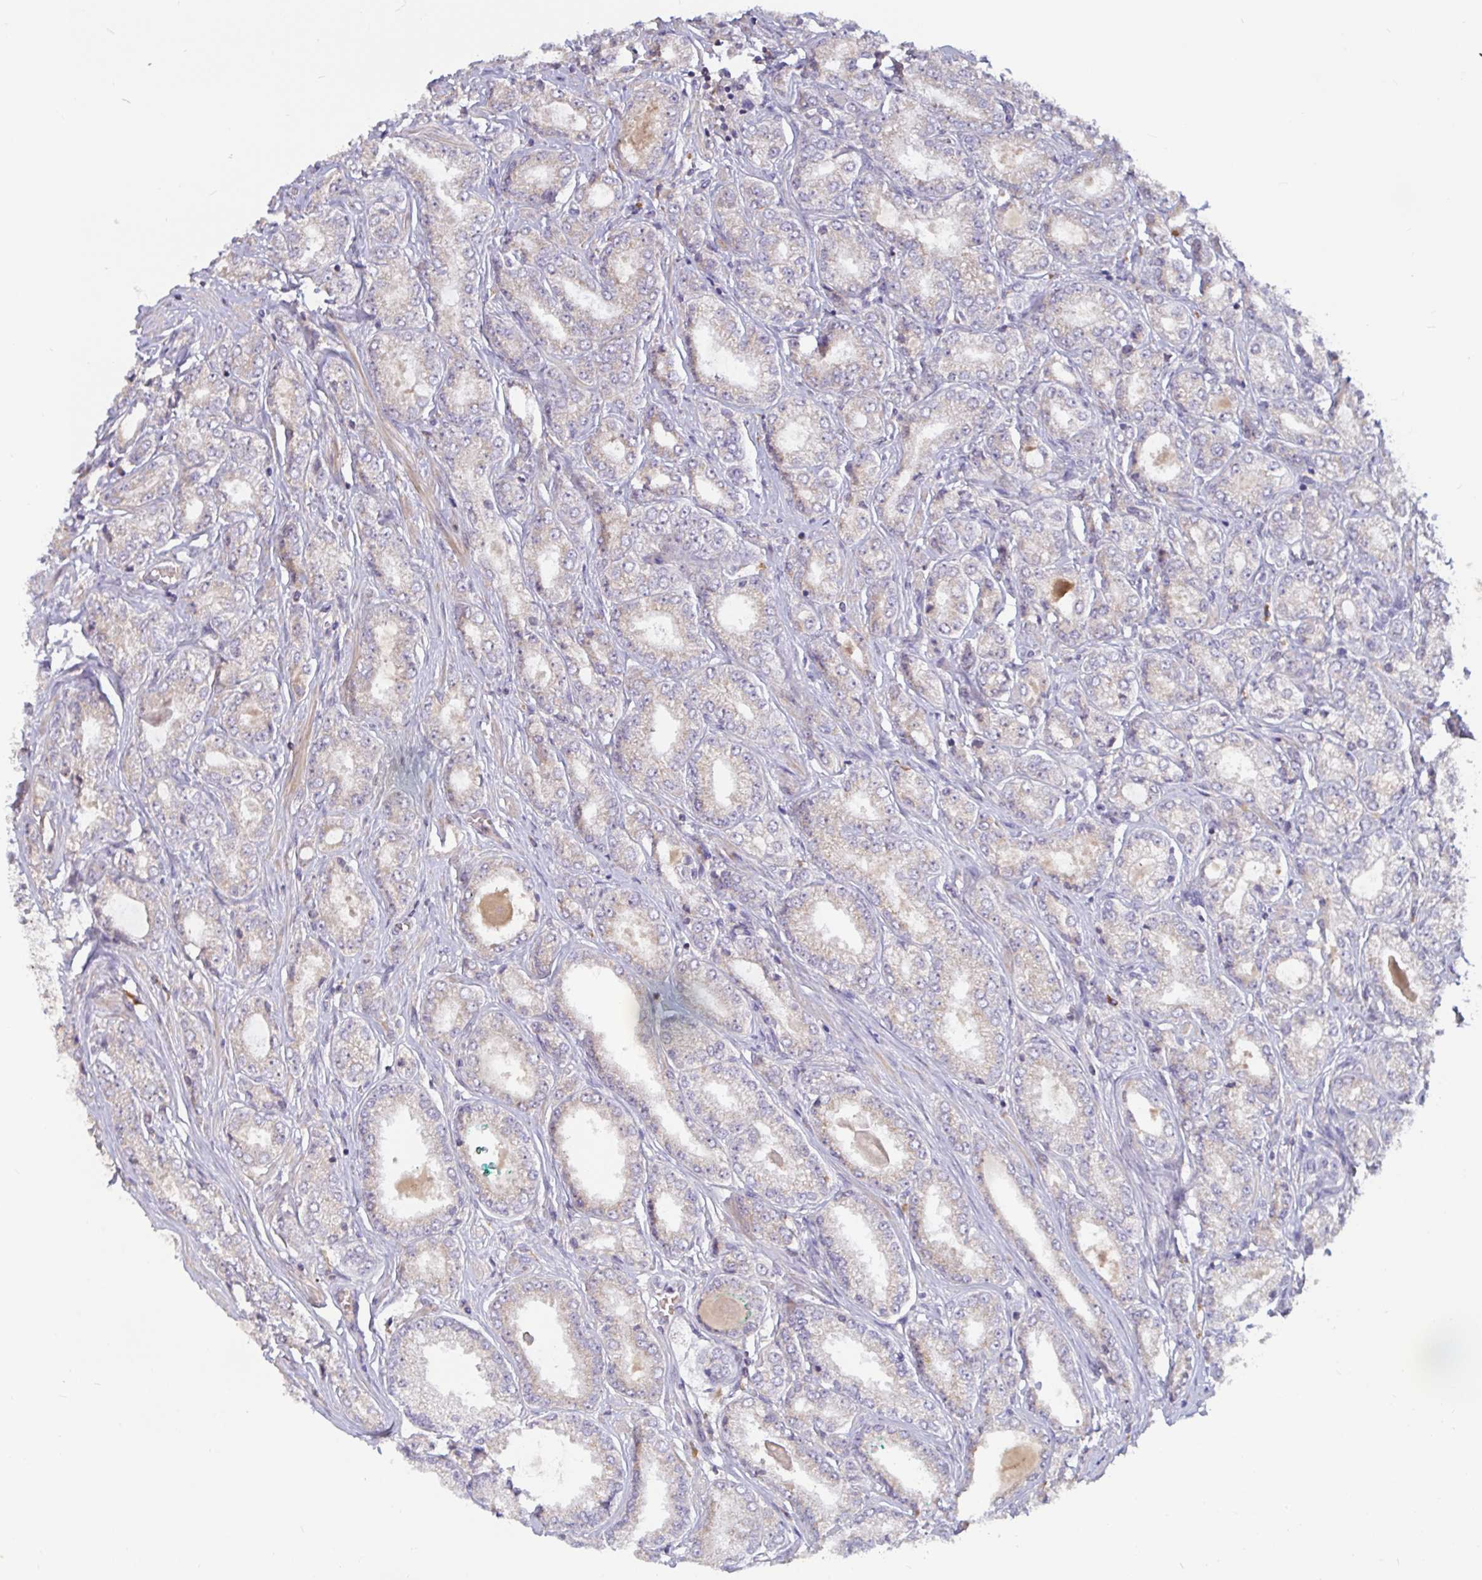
{"staining": {"intensity": "weak", "quantity": "<25%", "location": "cytoplasmic/membranous"}, "tissue": "prostate cancer", "cell_type": "Tumor cells", "image_type": "cancer", "snomed": [{"axis": "morphology", "description": "Adenocarcinoma, High grade"}, {"axis": "topography", "description": "Prostate"}], "caption": "Immunohistochemistry (IHC) micrograph of neoplastic tissue: human prostate cancer (adenocarcinoma (high-grade)) stained with DAB reveals no significant protein positivity in tumor cells.", "gene": "LARP1", "patient": {"sex": "male", "age": 68}}